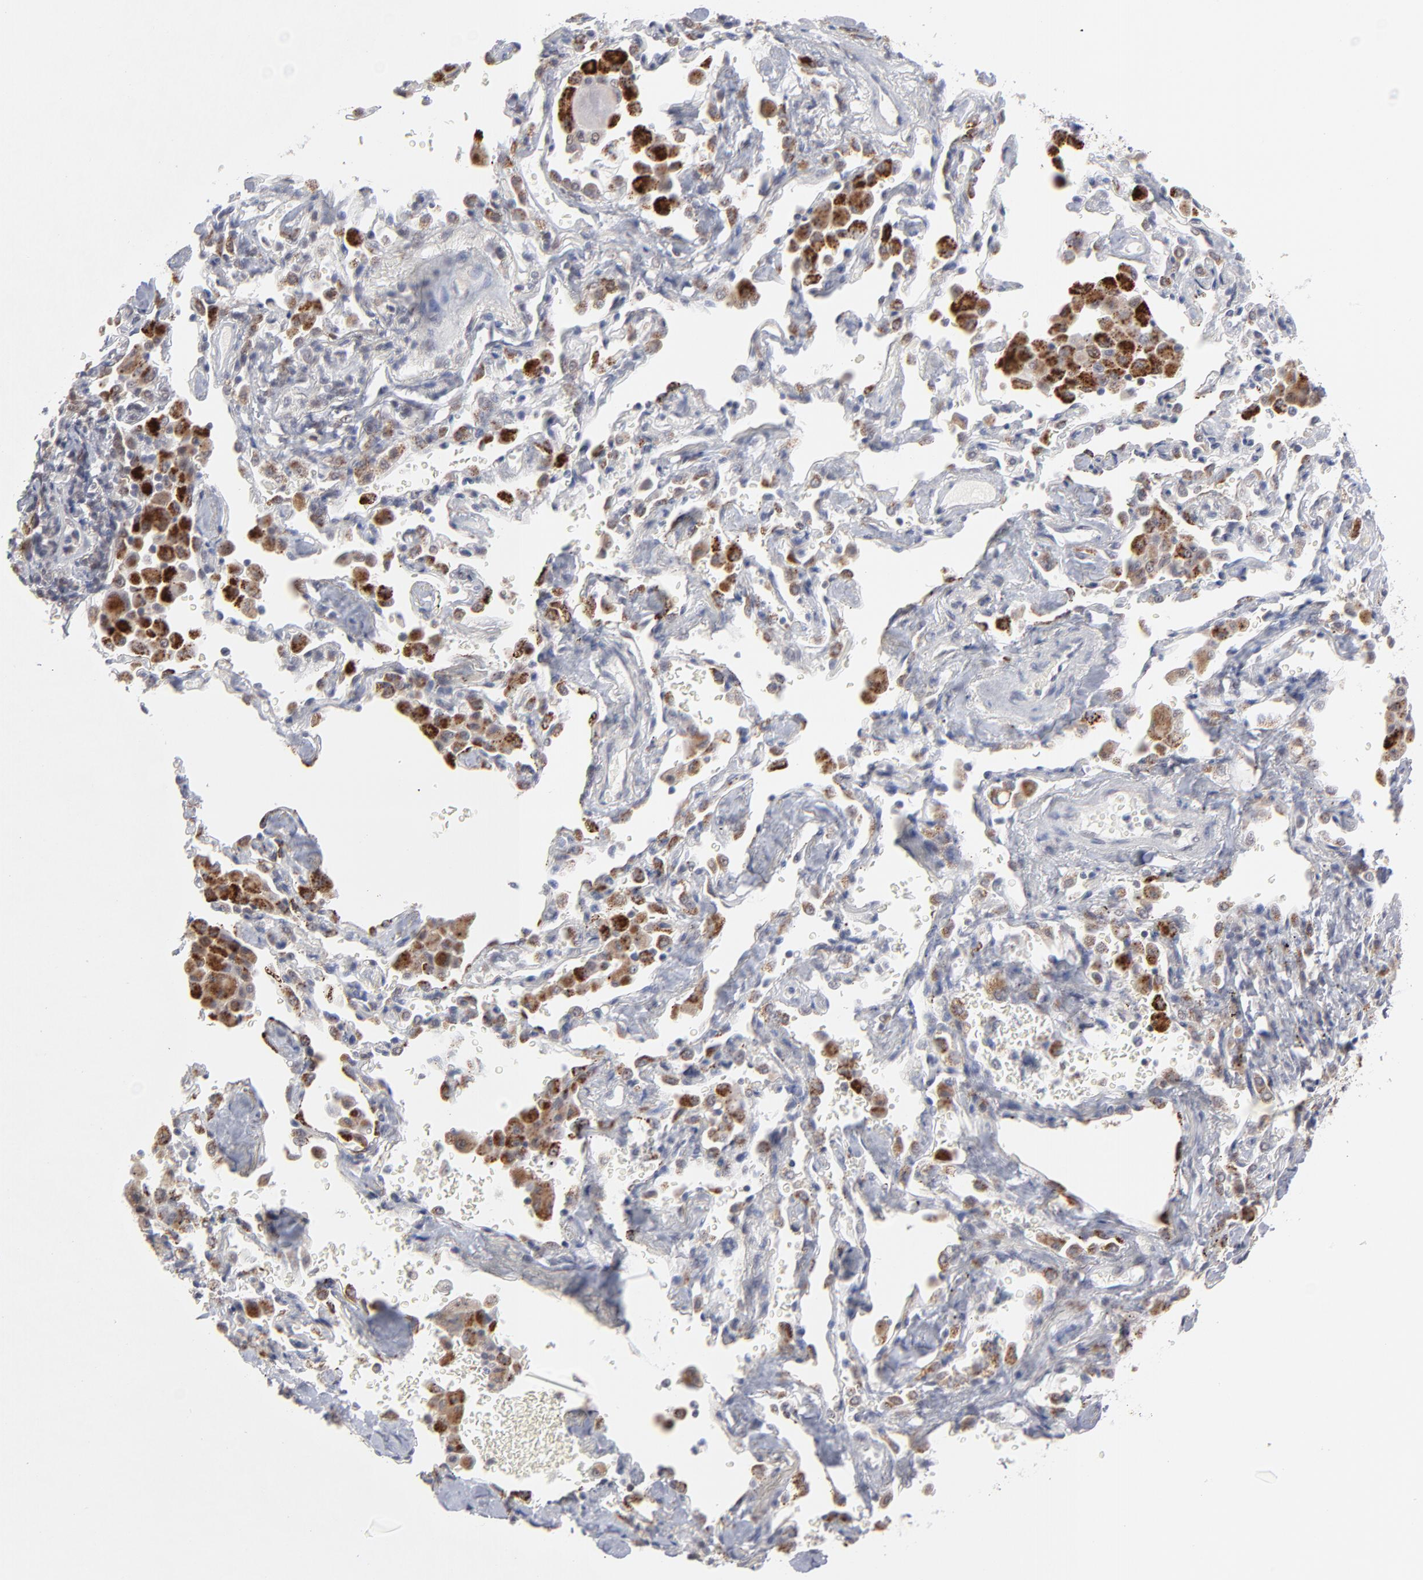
{"staining": {"intensity": "strong", "quantity": "25%-75%", "location": "cytoplasmic/membranous,nuclear"}, "tissue": "lung cancer", "cell_type": "Tumor cells", "image_type": "cancer", "snomed": [{"axis": "morphology", "description": "Adenocarcinoma, NOS"}, {"axis": "topography", "description": "Lung"}], "caption": "A histopathology image of human lung adenocarcinoma stained for a protein exhibits strong cytoplasmic/membranous and nuclear brown staining in tumor cells.", "gene": "NBN", "patient": {"sex": "female", "age": 64}}